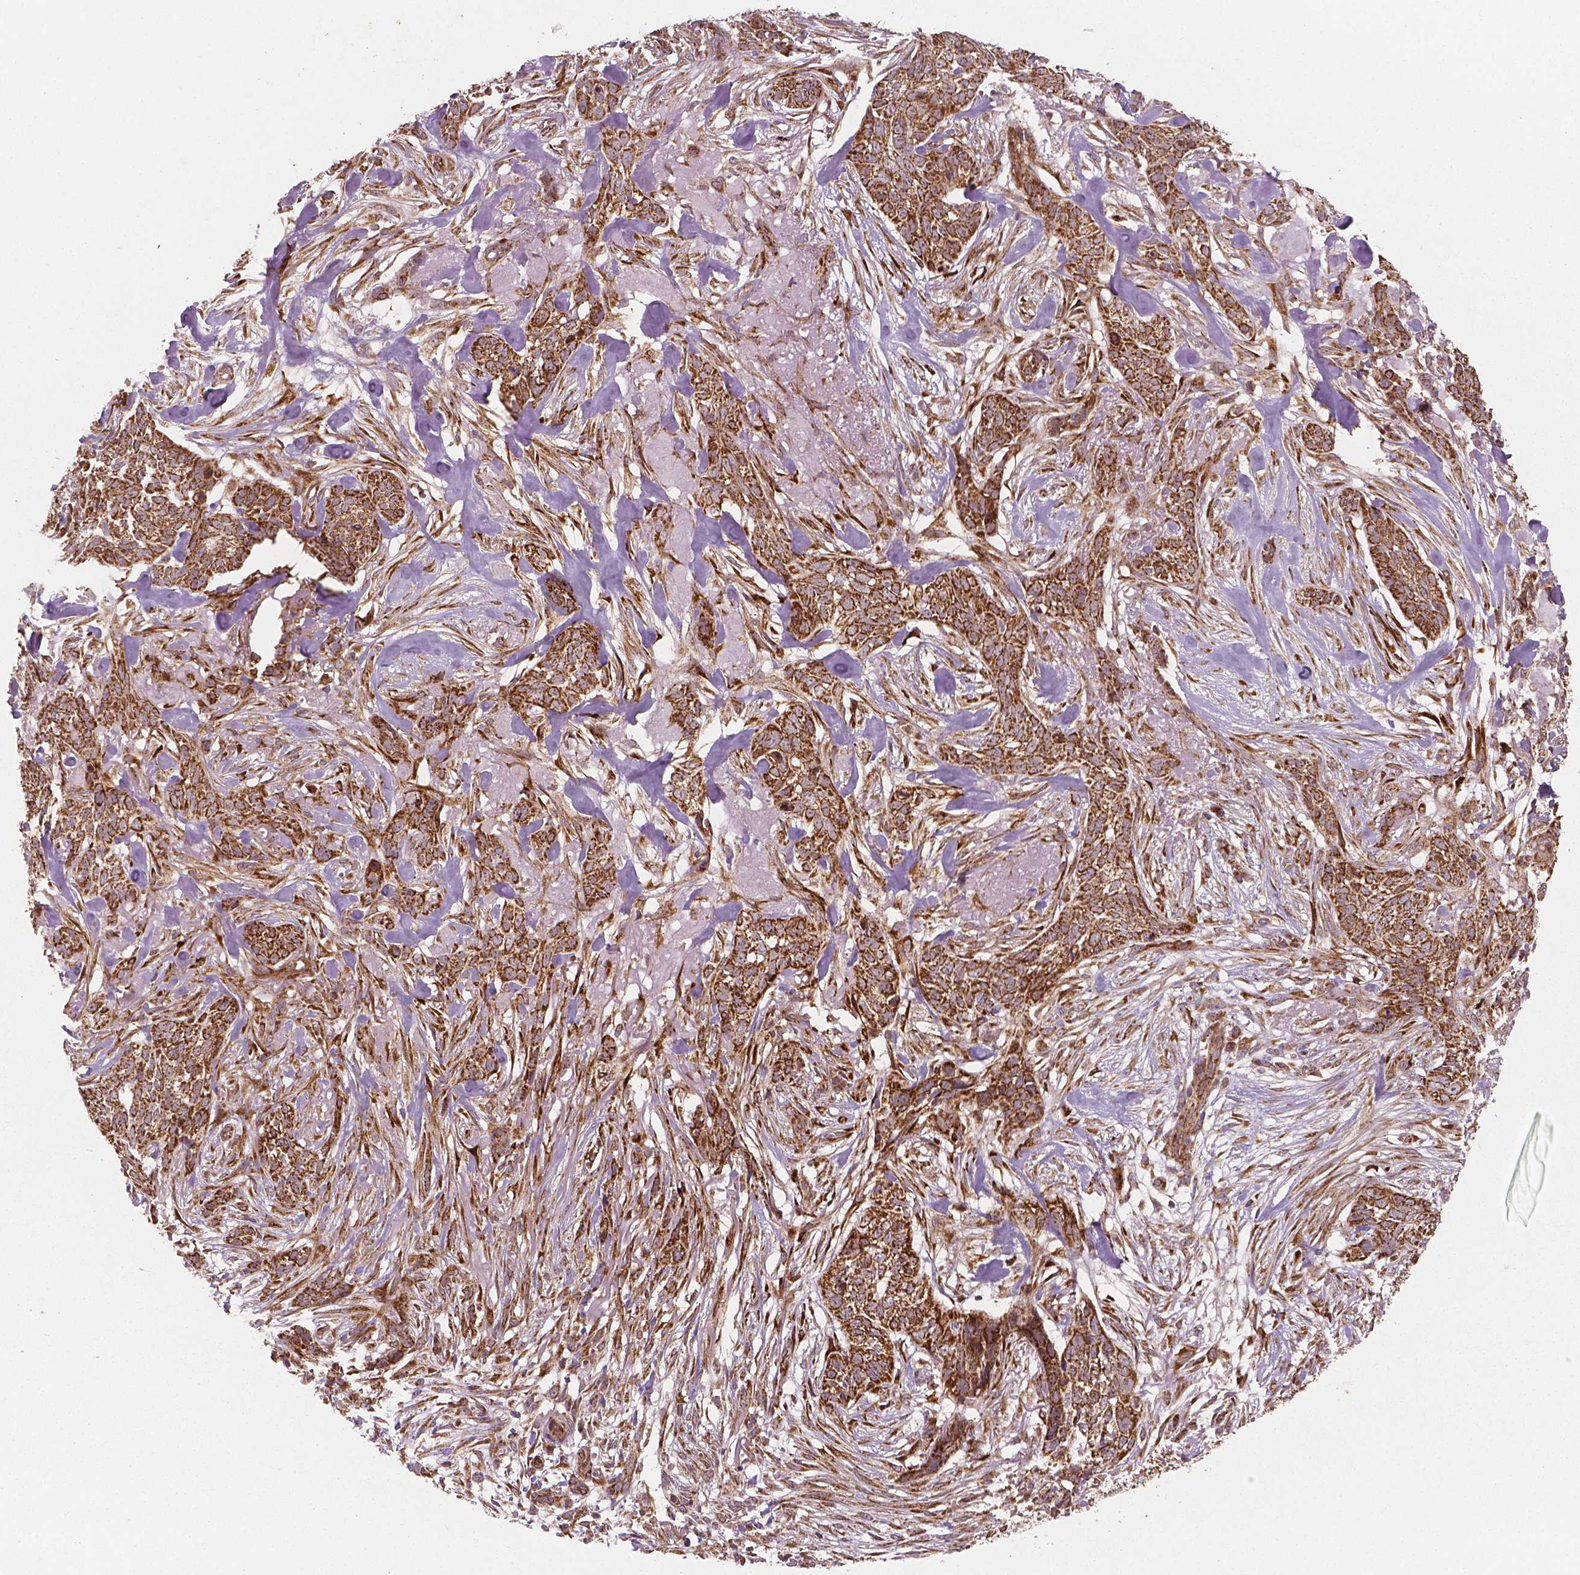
{"staining": {"intensity": "strong", "quantity": ">75%", "location": "cytoplasmic/membranous"}, "tissue": "skin cancer", "cell_type": "Tumor cells", "image_type": "cancer", "snomed": [{"axis": "morphology", "description": "Basal cell carcinoma"}, {"axis": "topography", "description": "Skin"}], "caption": "About >75% of tumor cells in human skin cancer exhibit strong cytoplasmic/membranous protein positivity as visualized by brown immunohistochemical staining.", "gene": "PGAM5", "patient": {"sex": "male", "age": 74}}